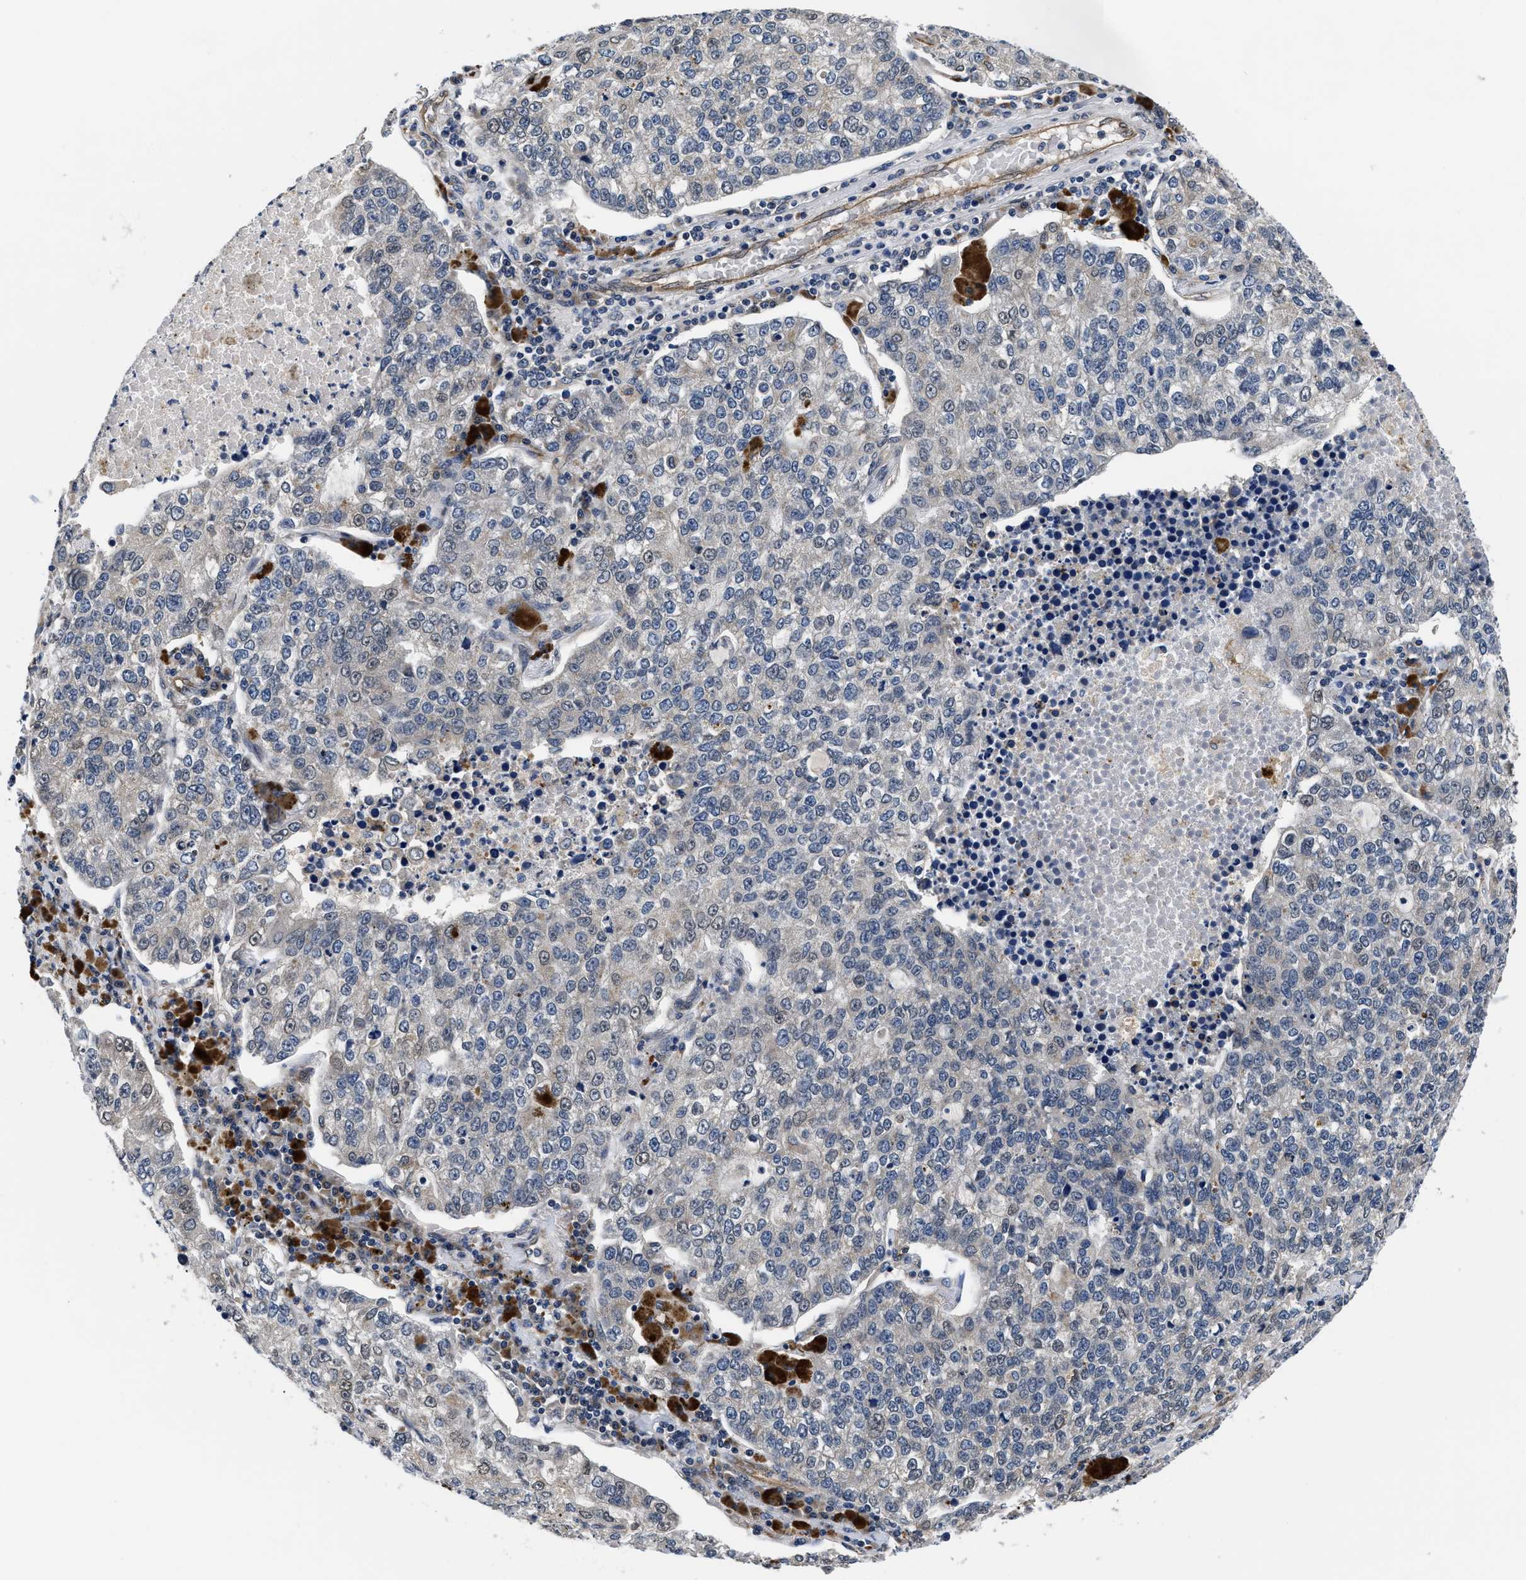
{"staining": {"intensity": "negative", "quantity": "none", "location": "none"}, "tissue": "lung cancer", "cell_type": "Tumor cells", "image_type": "cancer", "snomed": [{"axis": "morphology", "description": "Adenocarcinoma, NOS"}, {"axis": "topography", "description": "Lung"}], "caption": "Lung cancer (adenocarcinoma) stained for a protein using immunohistochemistry demonstrates no positivity tumor cells.", "gene": "SNX10", "patient": {"sex": "male", "age": 49}}